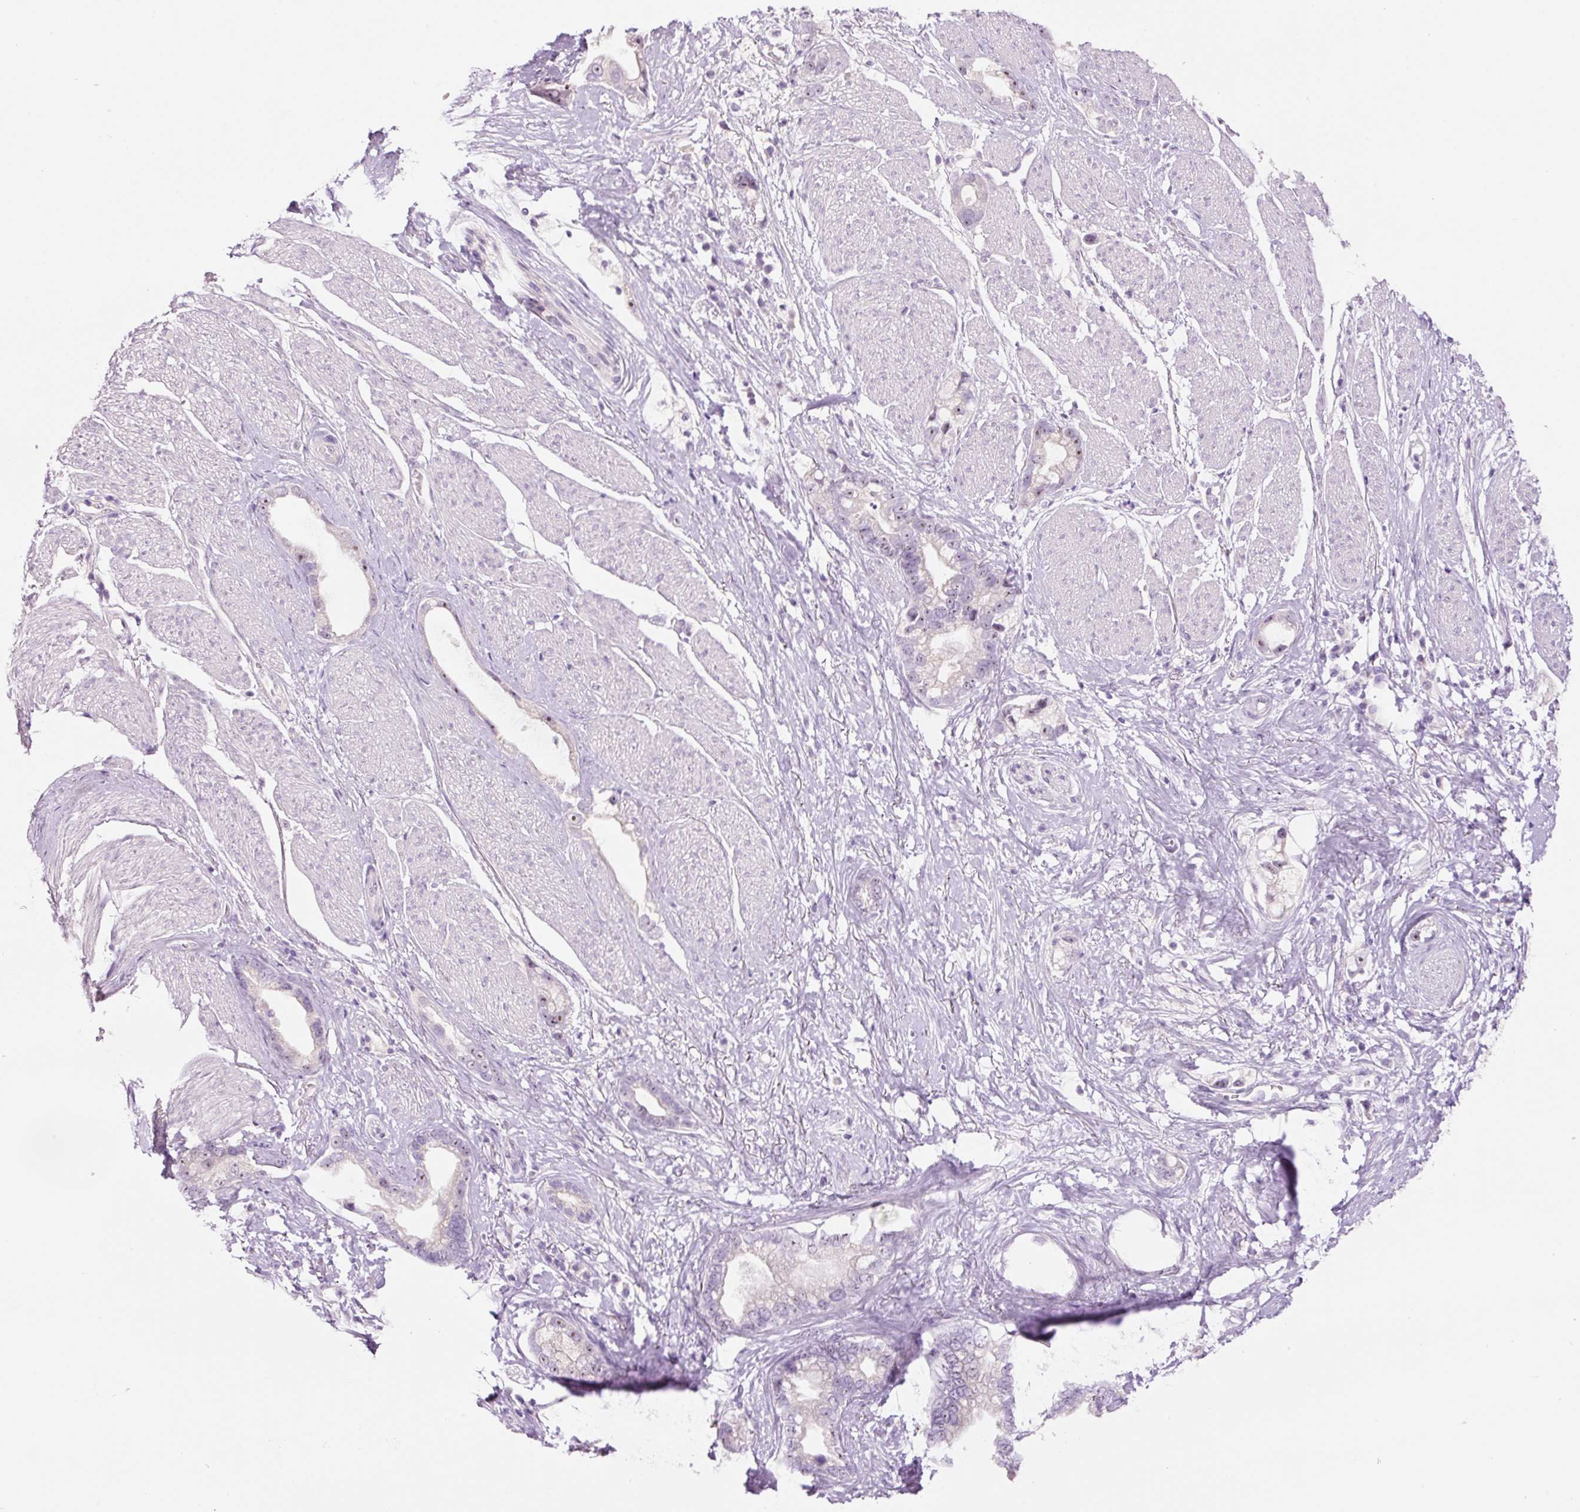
{"staining": {"intensity": "weak", "quantity": "<25%", "location": "nuclear"}, "tissue": "stomach cancer", "cell_type": "Tumor cells", "image_type": "cancer", "snomed": [{"axis": "morphology", "description": "Adenocarcinoma, NOS"}, {"axis": "topography", "description": "Stomach"}], "caption": "An IHC histopathology image of stomach cancer (adenocarcinoma) is shown. There is no staining in tumor cells of stomach cancer (adenocarcinoma).", "gene": "GCG", "patient": {"sex": "male", "age": 55}}